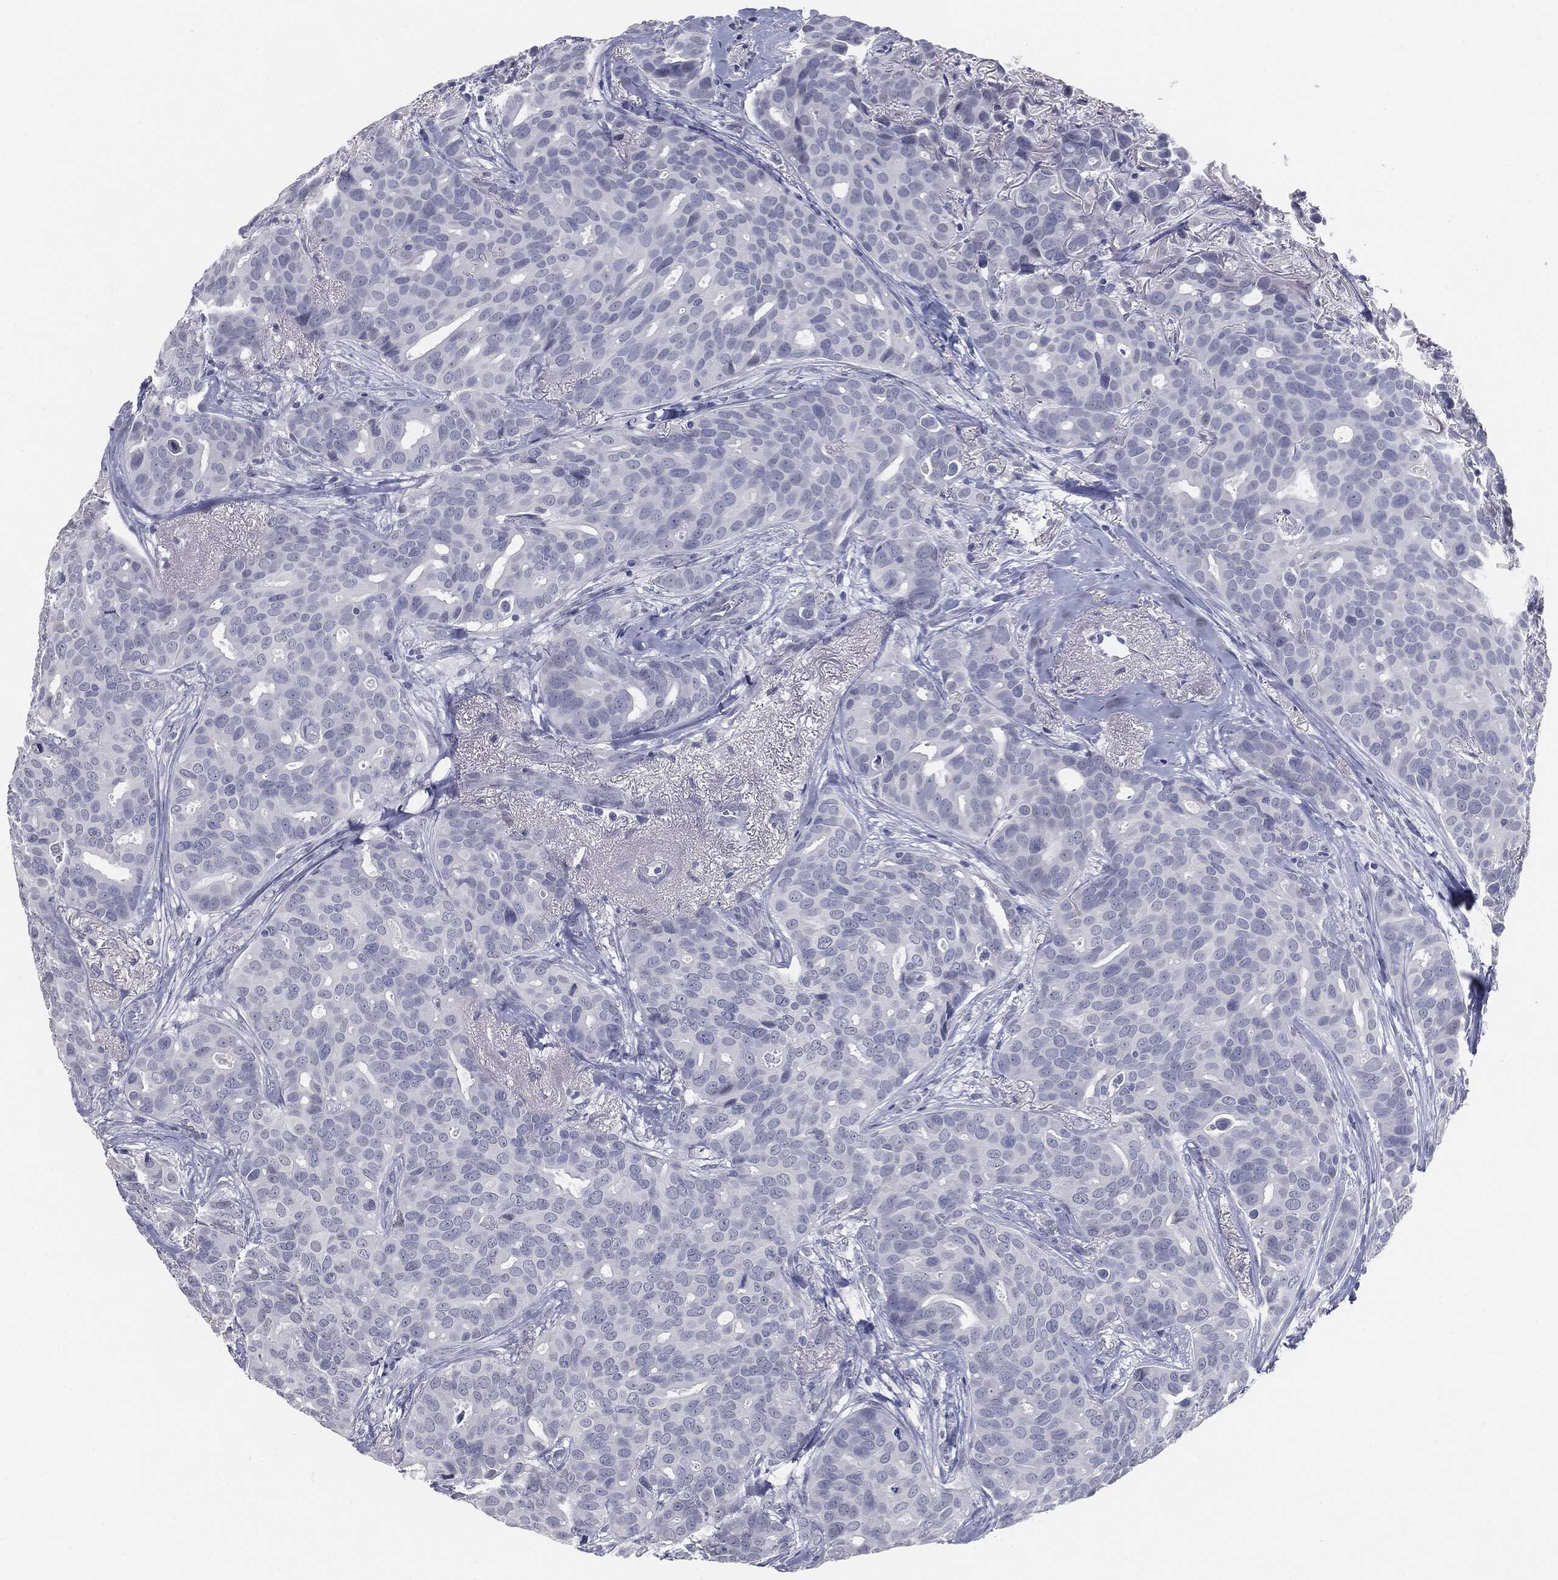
{"staining": {"intensity": "negative", "quantity": "none", "location": "none"}, "tissue": "breast cancer", "cell_type": "Tumor cells", "image_type": "cancer", "snomed": [{"axis": "morphology", "description": "Duct carcinoma"}, {"axis": "topography", "description": "Breast"}], "caption": "Immunohistochemistry photomicrograph of neoplastic tissue: invasive ductal carcinoma (breast) stained with DAB exhibits no significant protein positivity in tumor cells. (Brightfield microscopy of DAB (3,3'-diaminobenzidine) IHC at high magnification).", "gene": "PRAME", "patient": {"sex": "female", "age": 54}}